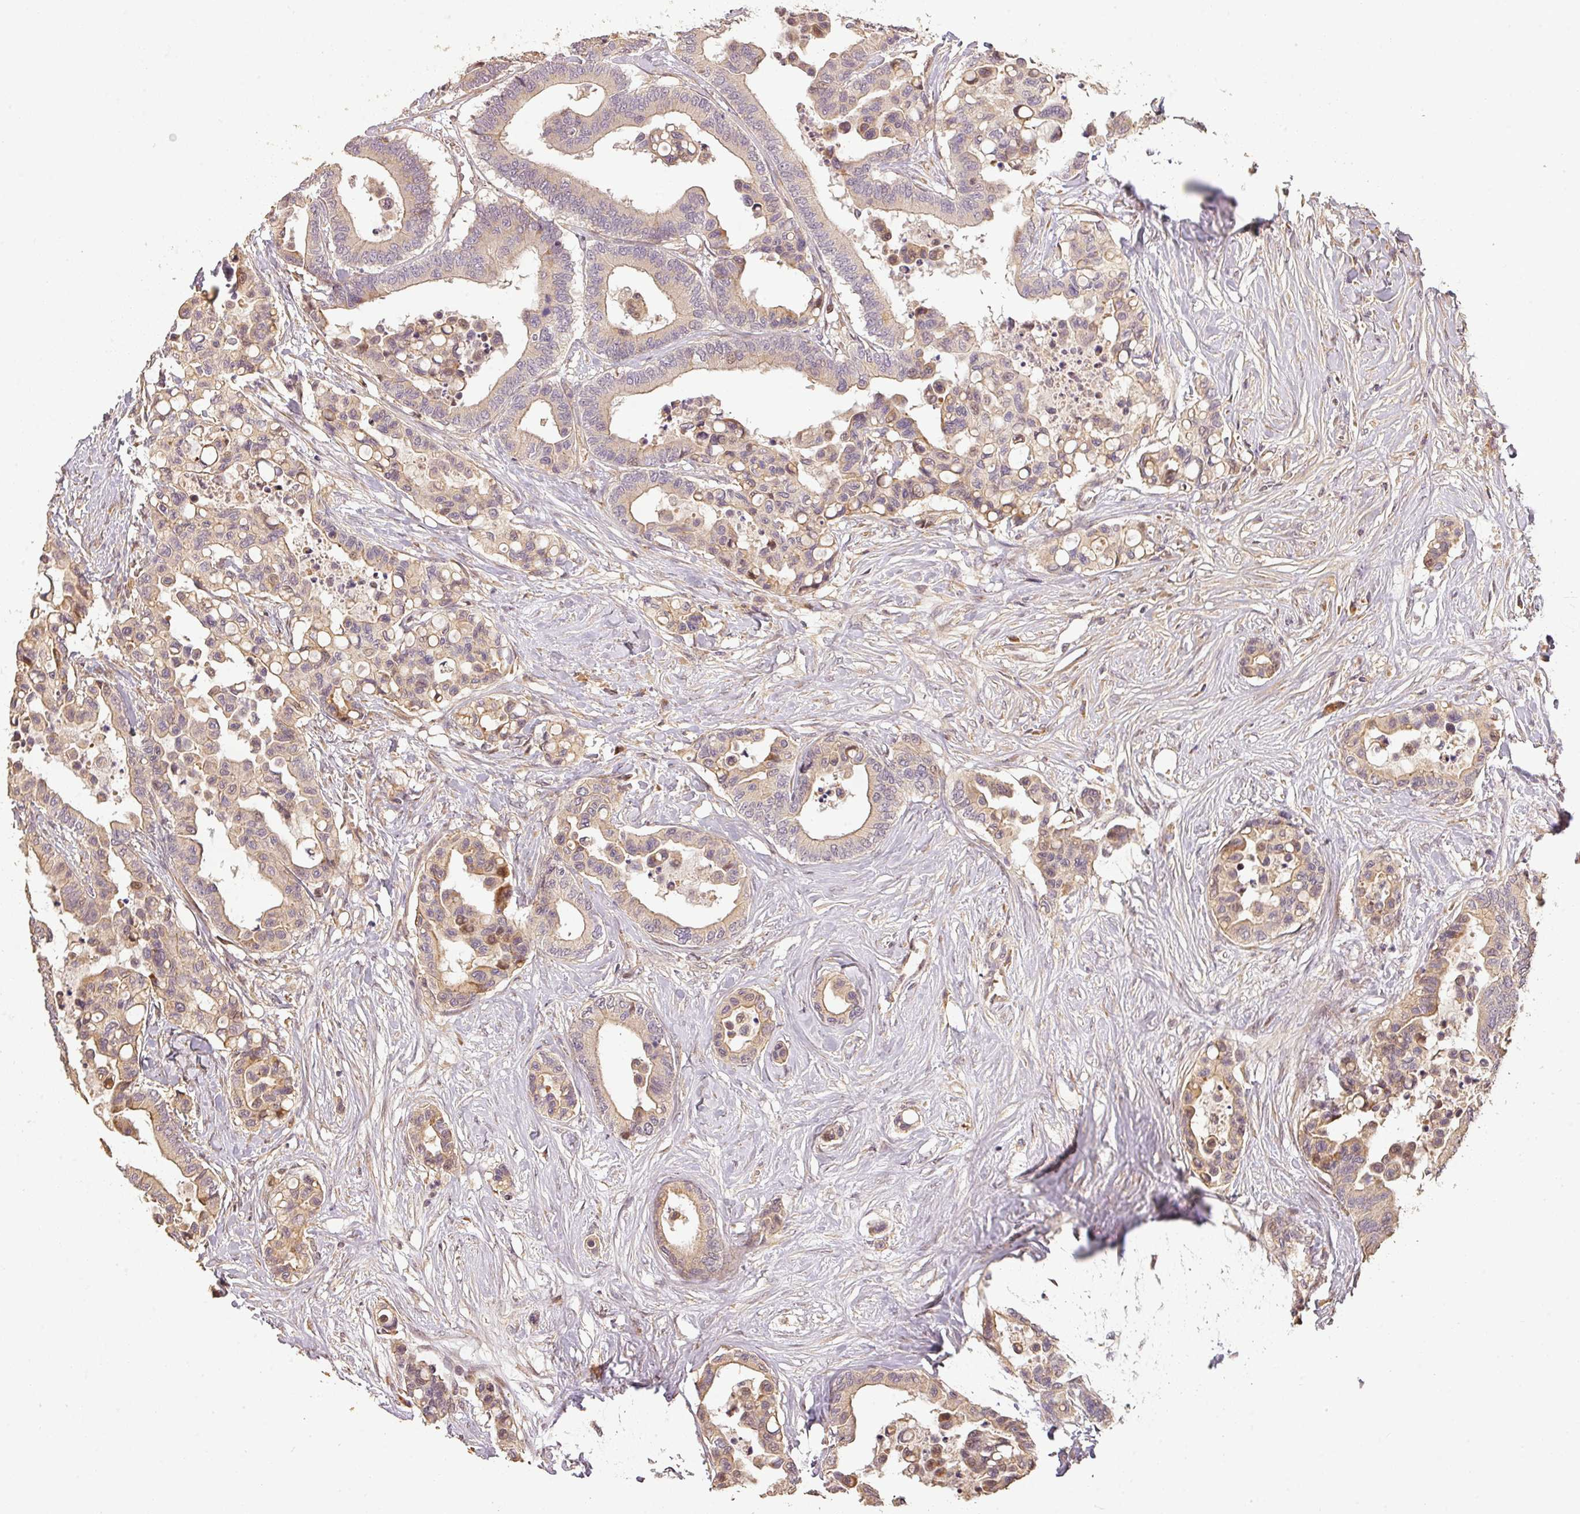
{"staining": {"intensity": "moderate", "quantity": "<25%", "location": "cytoplasmic/membranous,nuclear"}, "tissue": "colorectal cancer", "cell_type": "Tumor cells", "image_type": "cancer", "snomed": [{"axis": "morphology", "description": "Normal tissue, NOS"}, {"axis": "morphology", "description": "Adenocarcinoma, NOS"}, {"axis": "topography", "description": "Colon"}], "caption": "Colorectal cancer stained with DAB (3,3'-diaminobenzidine) immunohistochemistry reveals low levels of moderate cytoplasmic/membranous and nuclear staining in about <25% of tumor cells. Using DAB (3,3'-diaminobenzidine) (brown) and hematoxylin (blue) stains, captured at high magnification using brightfield microscopy.", "gene": "BPIFB3", "patient": {"sex": "male", "age": 82}}